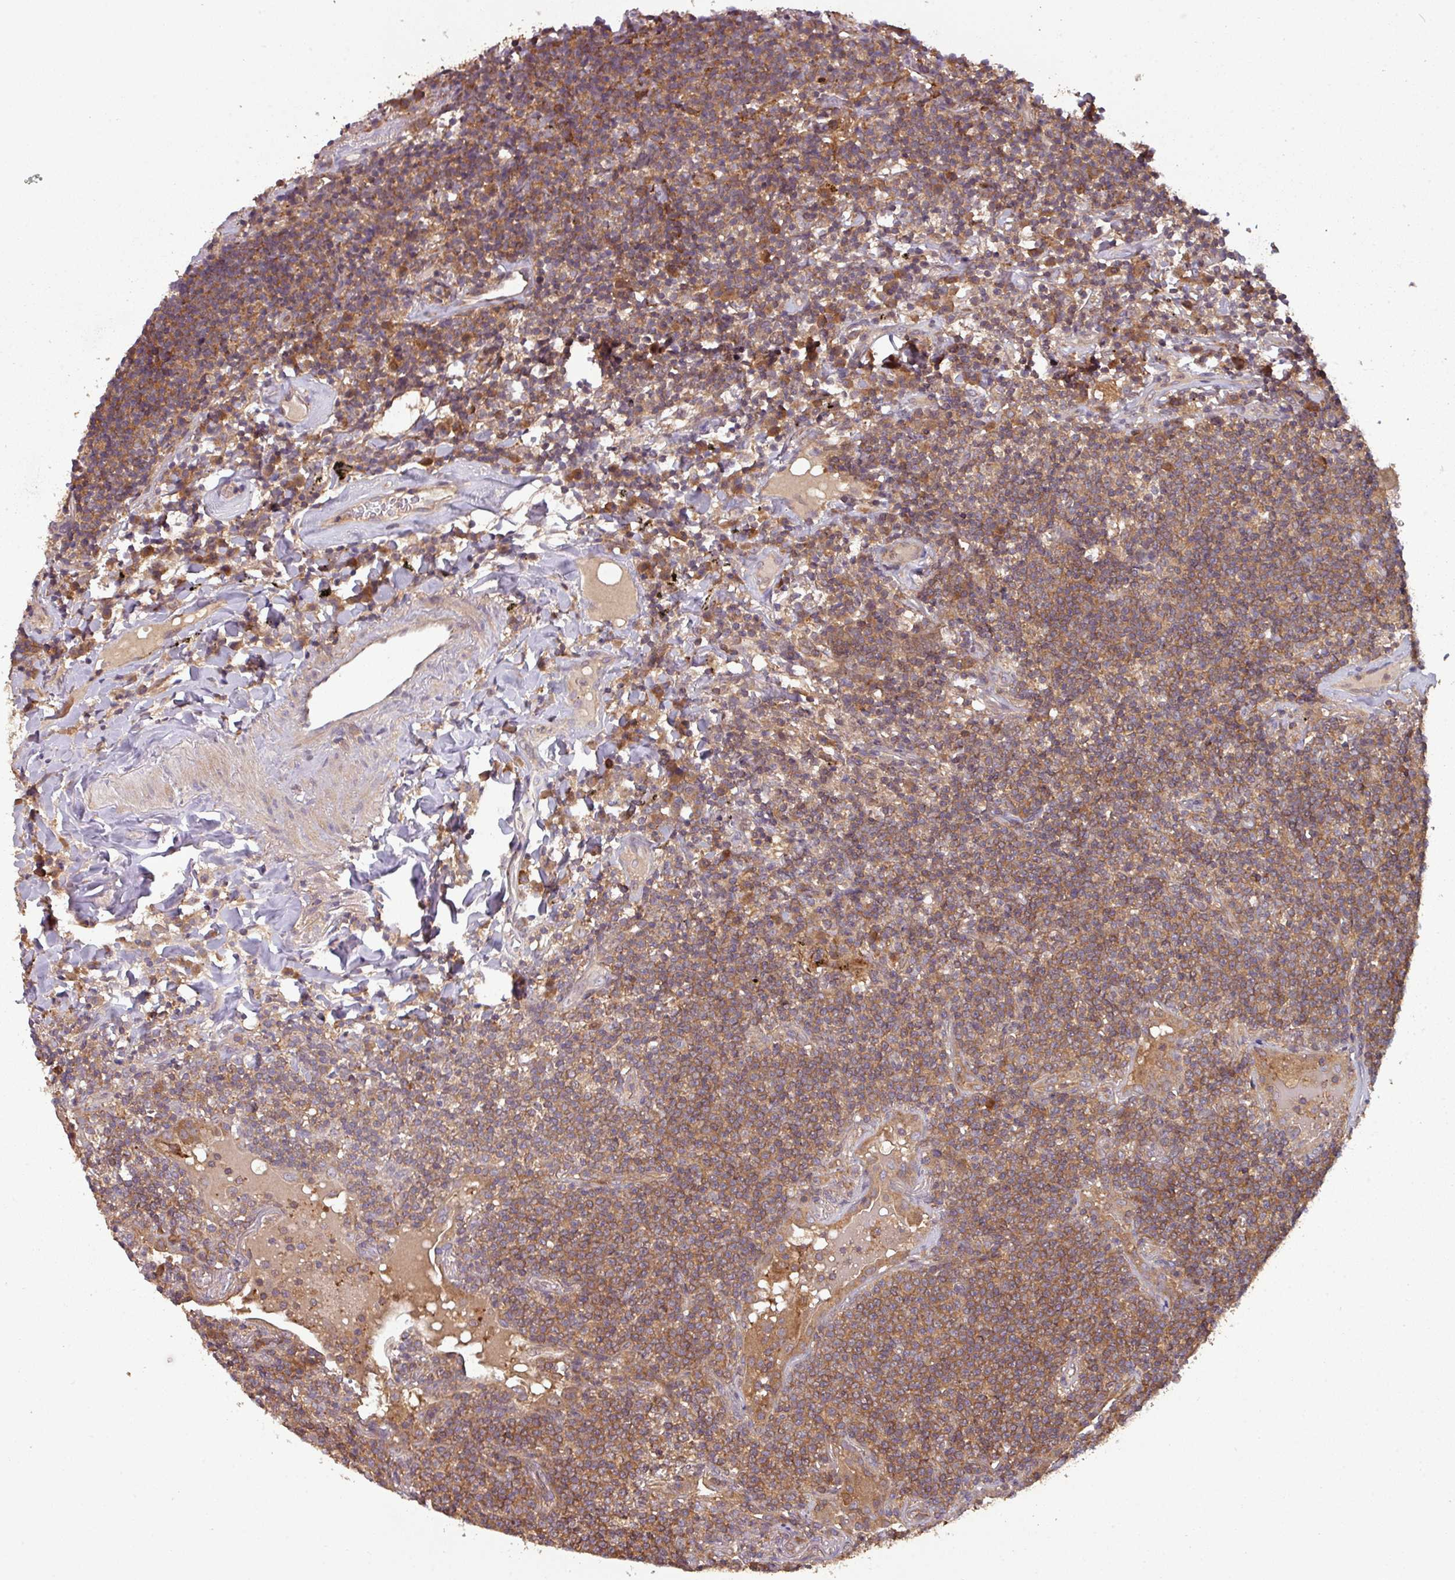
{"staining": {"intensity": "moderate", "quantity": ">75%", "location": "cytoplasmic/membranous"}, "tissue": "lymphoma", "cell_type": "Tumor cells", "image_type": "cancer", "snomed": [{"axis": "morphology", "description": "Malignant lymphoma, non-Hodgkin's type, Low grade"}, {"axis": "topography", "description": "Lung"}], "caption": "Immunohistochemistry (IHC) (DAB) staining of lymphoma exhibits moderate cytoplasmic/membranous protein staining in about >75% of tumor cells. Ihc stains the protein in brown and the nuclei are stained blue.", "gene": "GSKIP", "patient": {"sex": "female", "age": 71}}